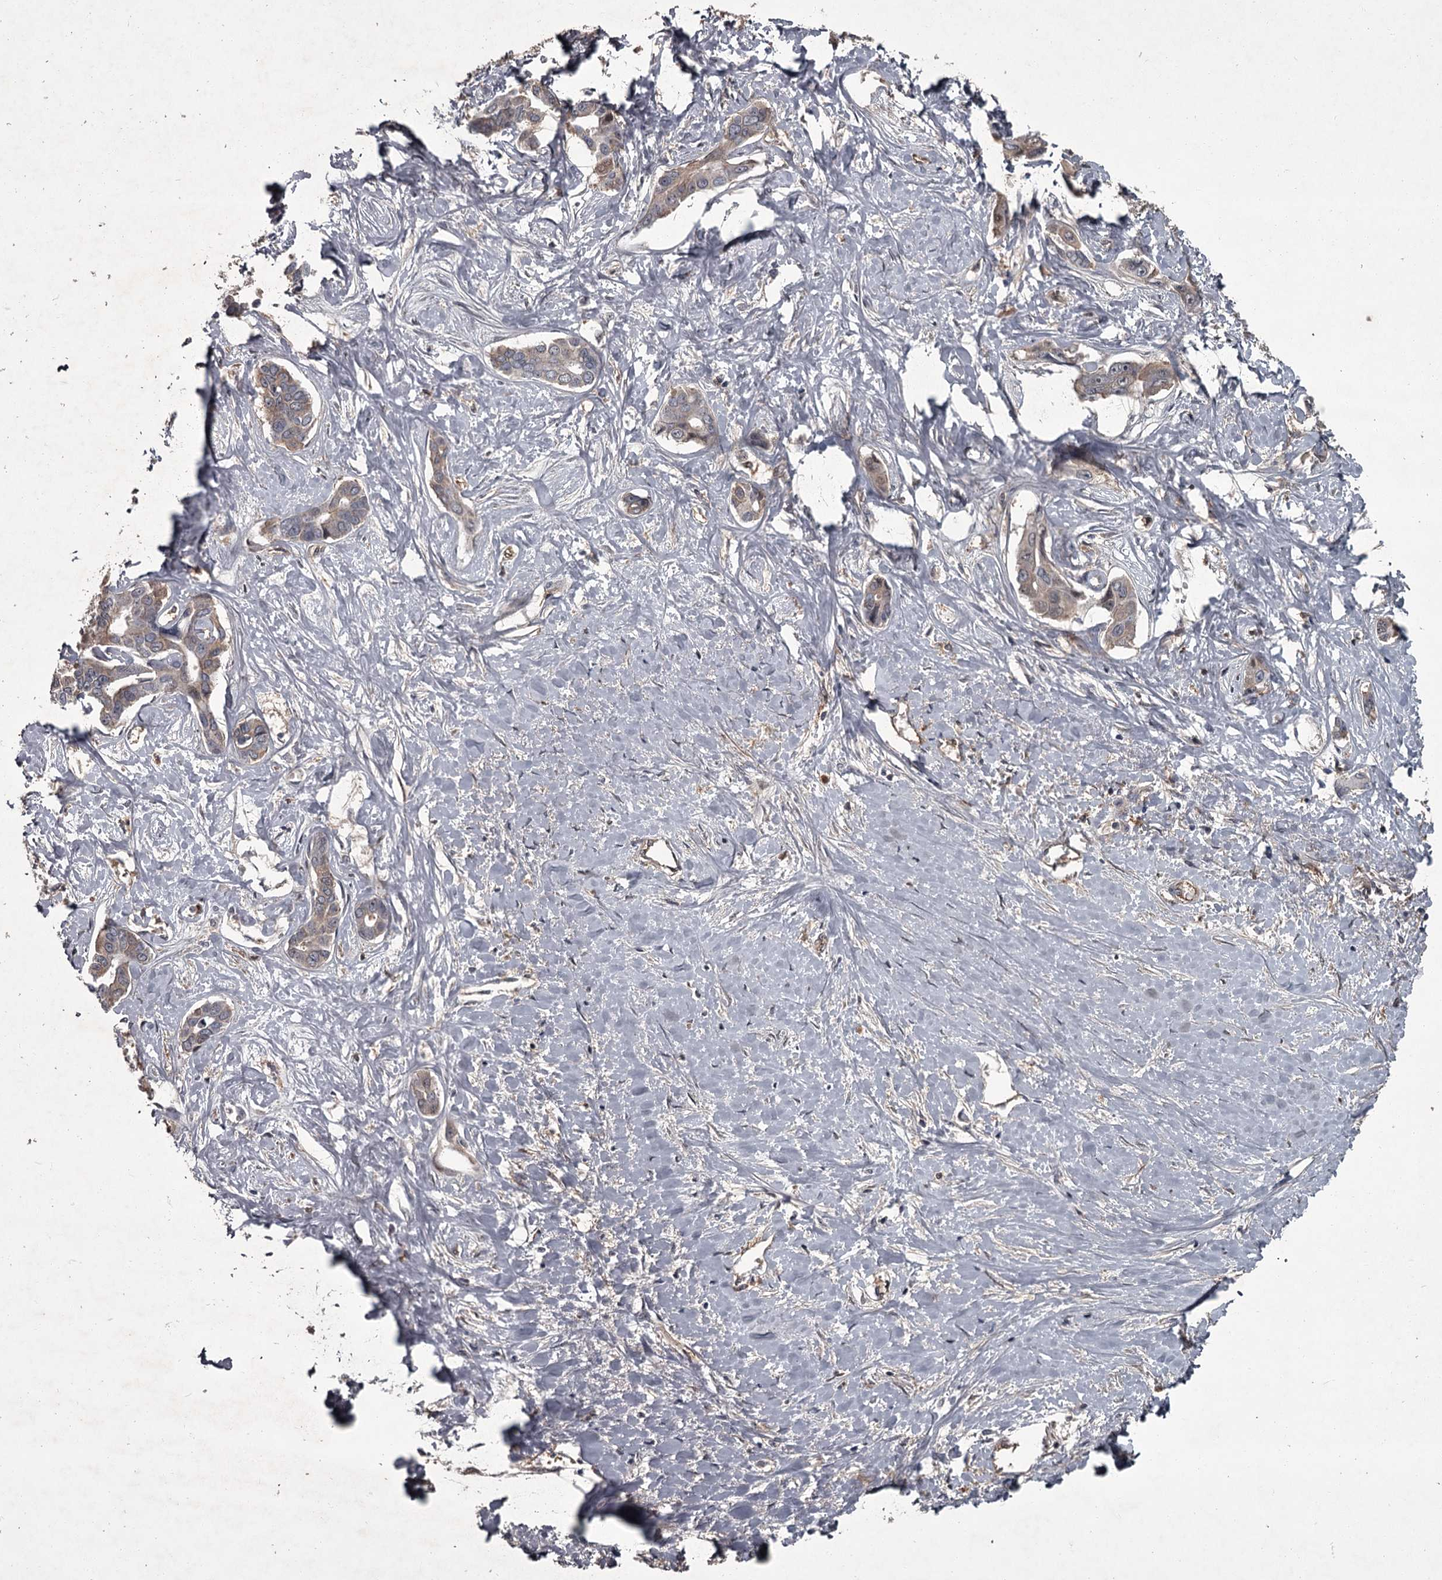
{"staining": {"intensity": "weak", "quantity": "25%-75%", "location": "cytoplasmic/membranous,nuclear"}, "tissue": "liver cancer", "cell_type": "Tumor cells", "image_type": "cancer", "snomed": [{"axis": "morphology", "description": "Cholangiocarcinoma"}, {"axis": "topography", "description": "Liver"}], "caption": "There is low levels of weak cytoplasmic/membranous and nuclear expression in tumor cells of liver cholangiocarcinoma, as demonstrated by immunohistochemical staining (brown color).", "gene": "FLVCR2", "patient": {"sex": "male", "age": 59}}